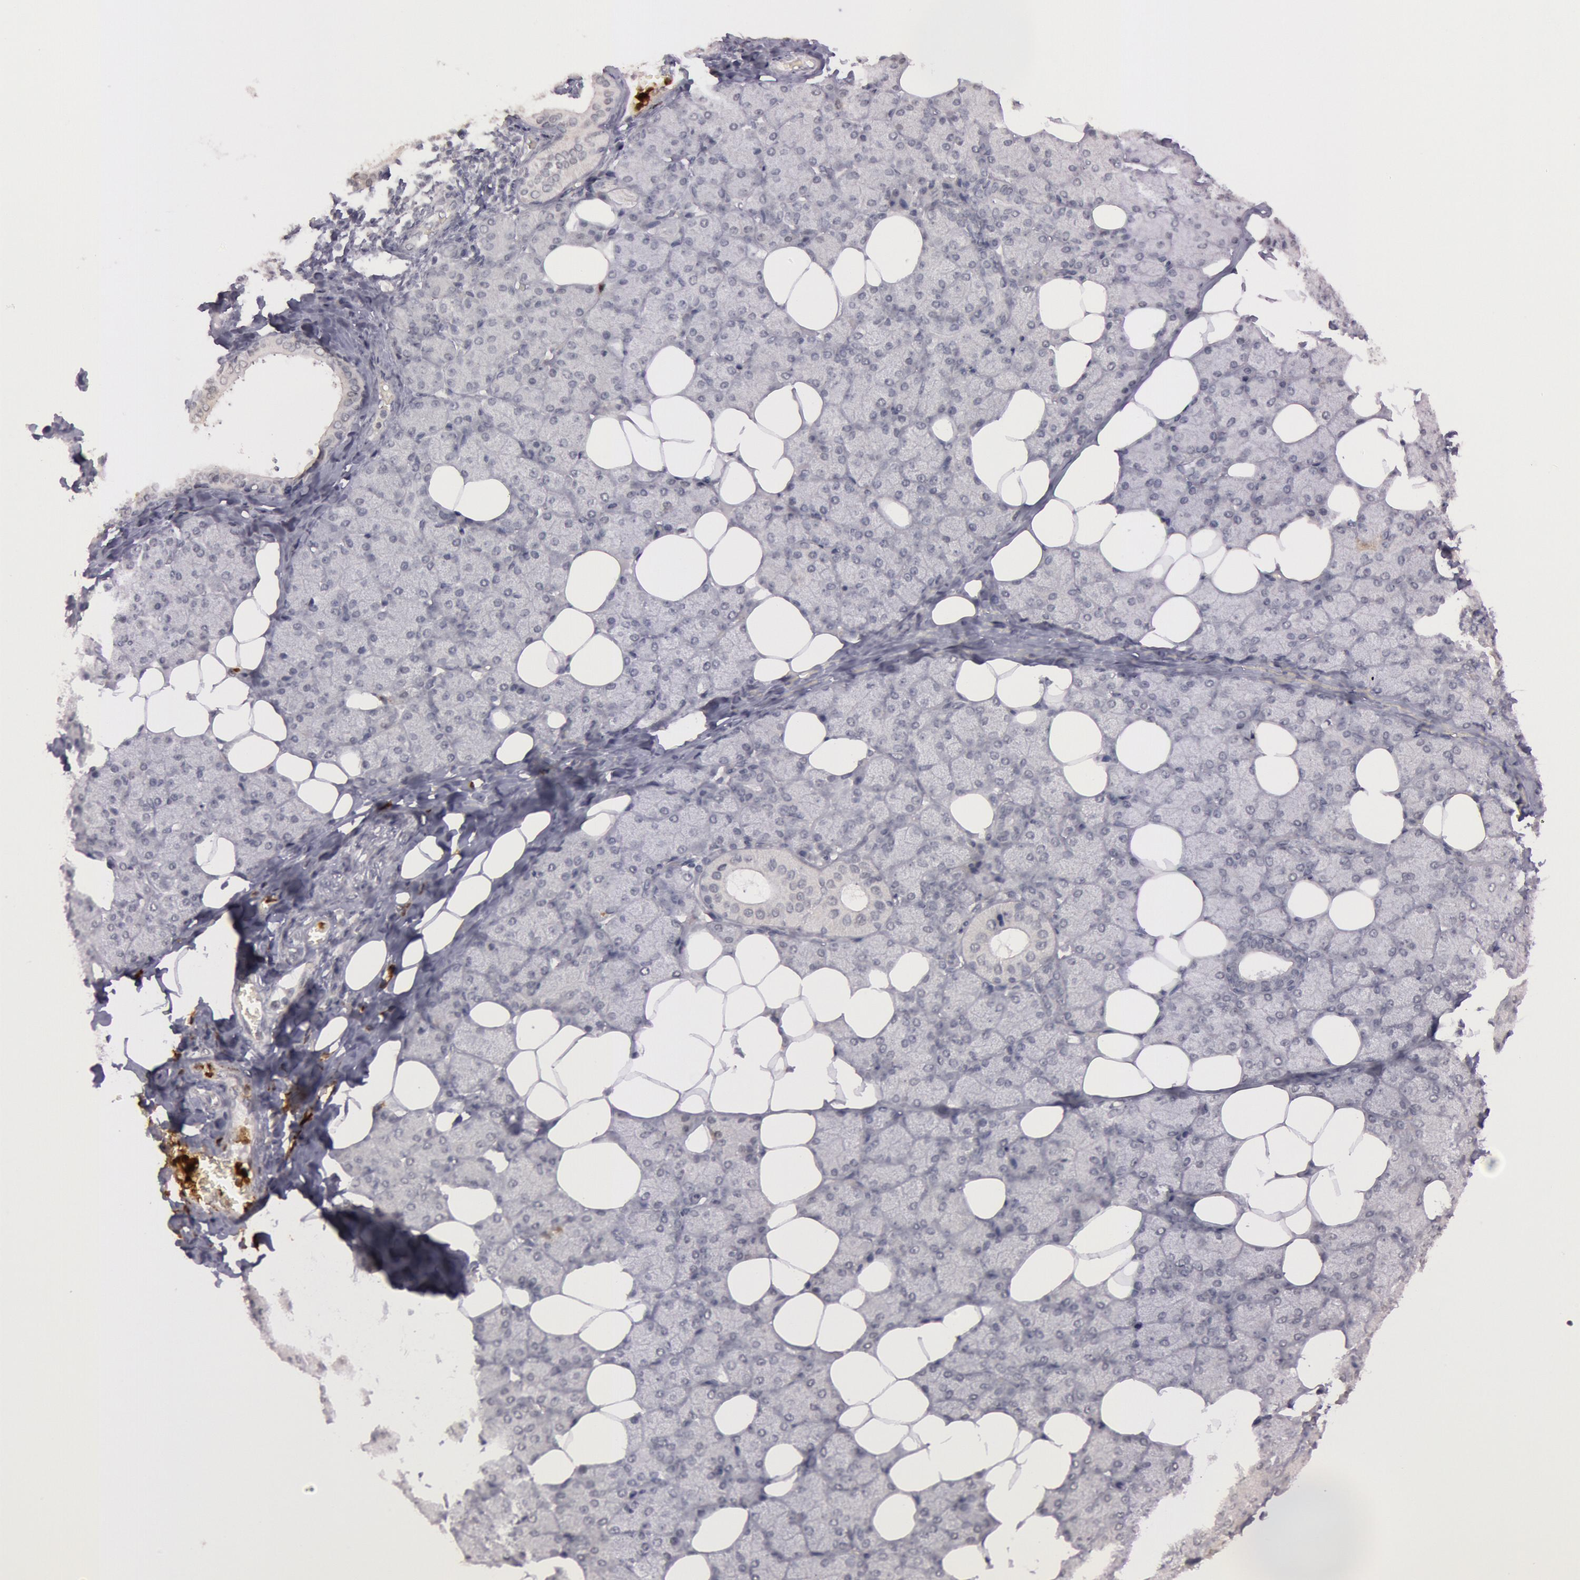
{"staining": {"intensity": "negative", "quantity": "none", "location": "none"}, "tissue": "salivary gland", "cell_type": "Glandular cells", "image_type": "normal", "snomed": [{"axis": "morphology", "description": "Normal tissue, NOS"}, {"axis": "topography", "description": "Lymph node"}, {"axis": "topography", "description": "Salivary gland"}], "caption": "A histopathology image of salivary gland stained for a protein reveals no brown staining in glandular cells. The staining was performed using DAB (3,3'-diaminobenzidine) to visualize the protein expression in brown, while the nuclei were stained in blue with hematoxylin (Magnification: 20x).", "gene": "KDM6A", "patient": {"sex": "male", "age": 8}}